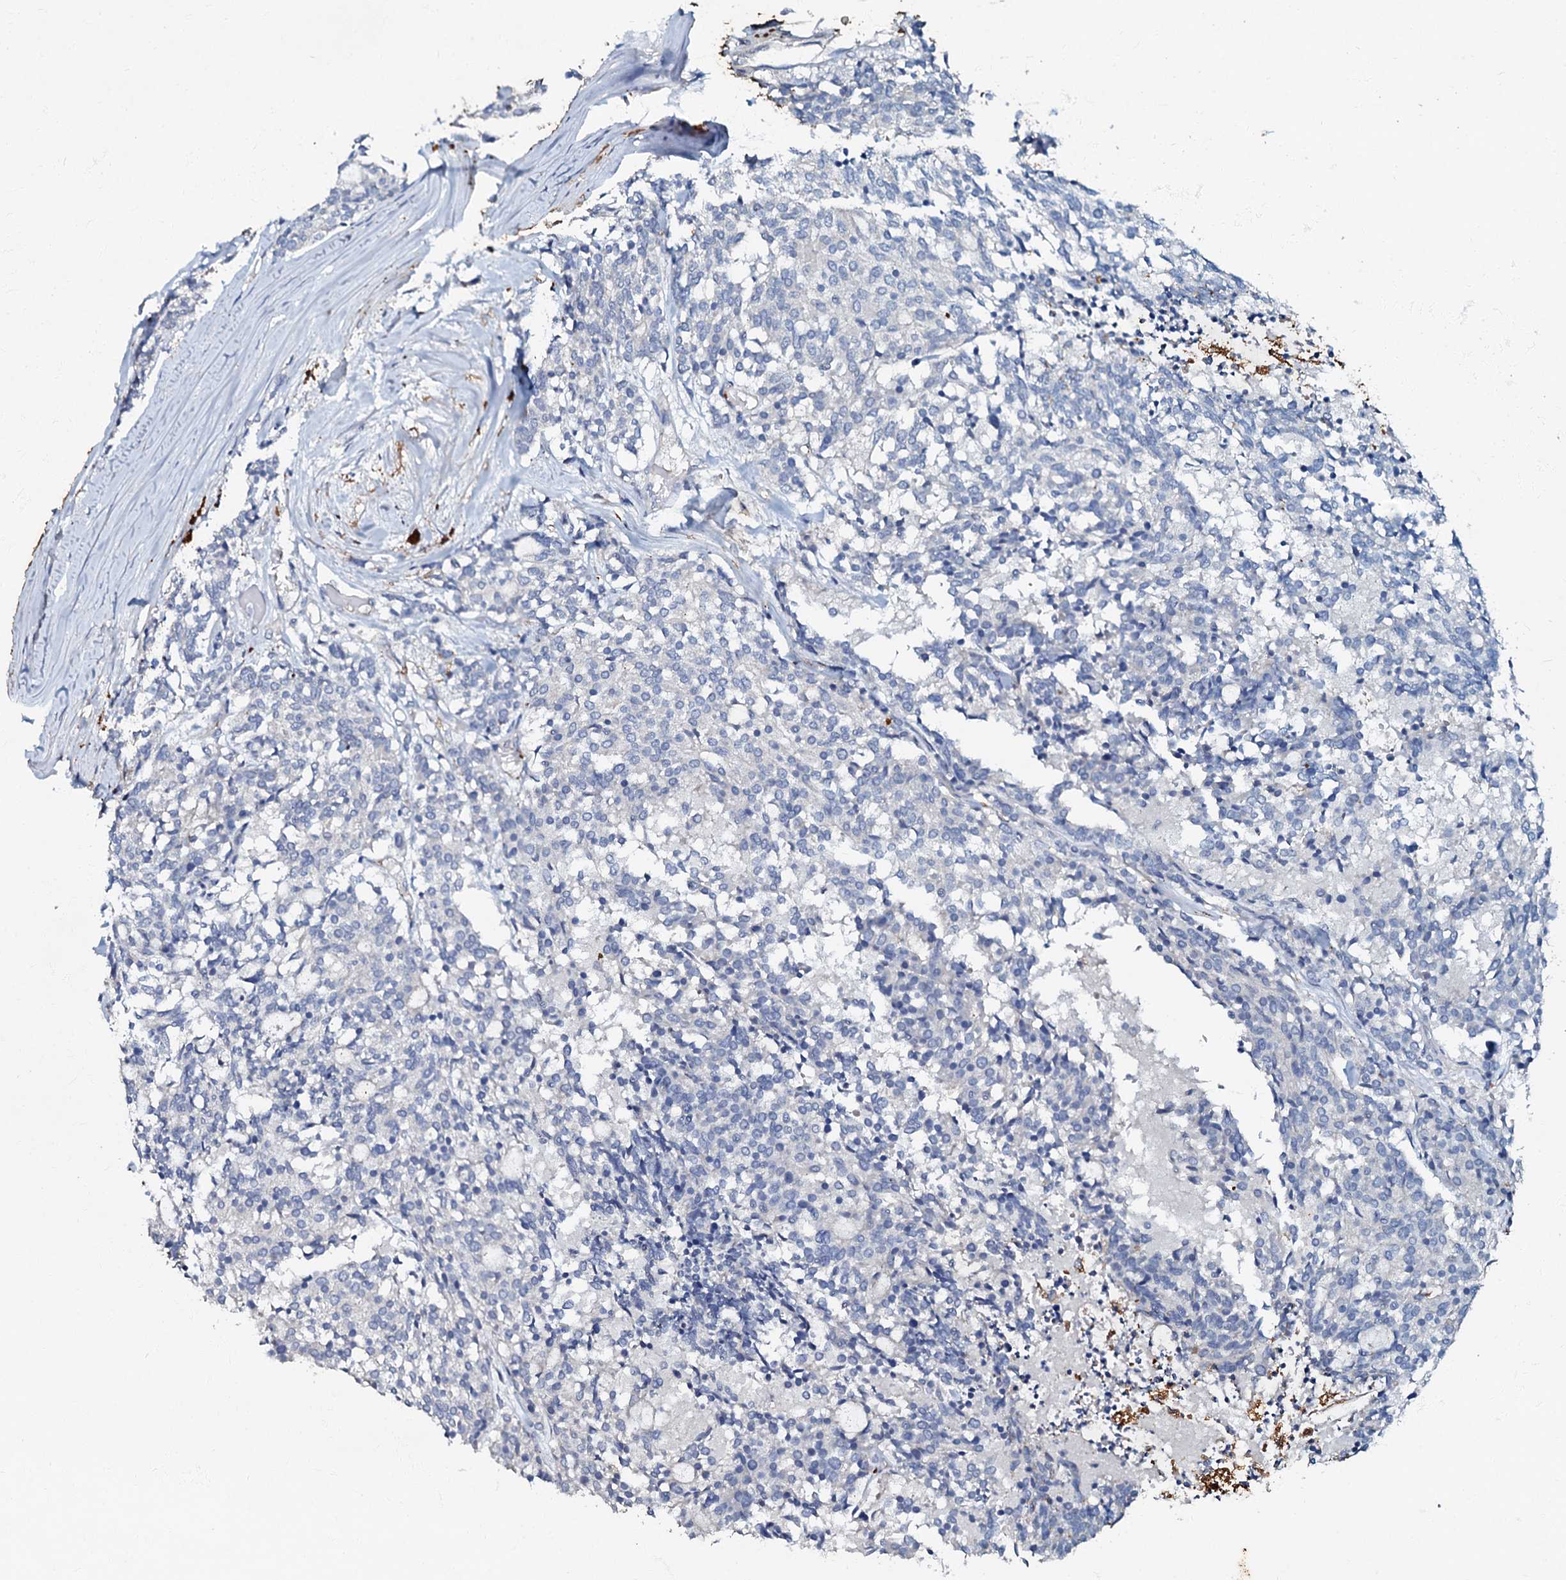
{"staining": {"intensity": "negative", "quantity": "none", "location": "none"}, "tissue": "carcinoid", "cell_type": "Tumor cells", "image_type": "cancer", "snomed": [{"axis": "morphology", "description": "Carcinoid, malignant, NOS"}, {"axis": "topography", "description": "Pancreas"}], "caption": "Photomicrograph shows no protein positivity in tumor cells of carcinoid tissue.", "gene": "MANSC4", "patient": {"sex": "female", "age": 54}}